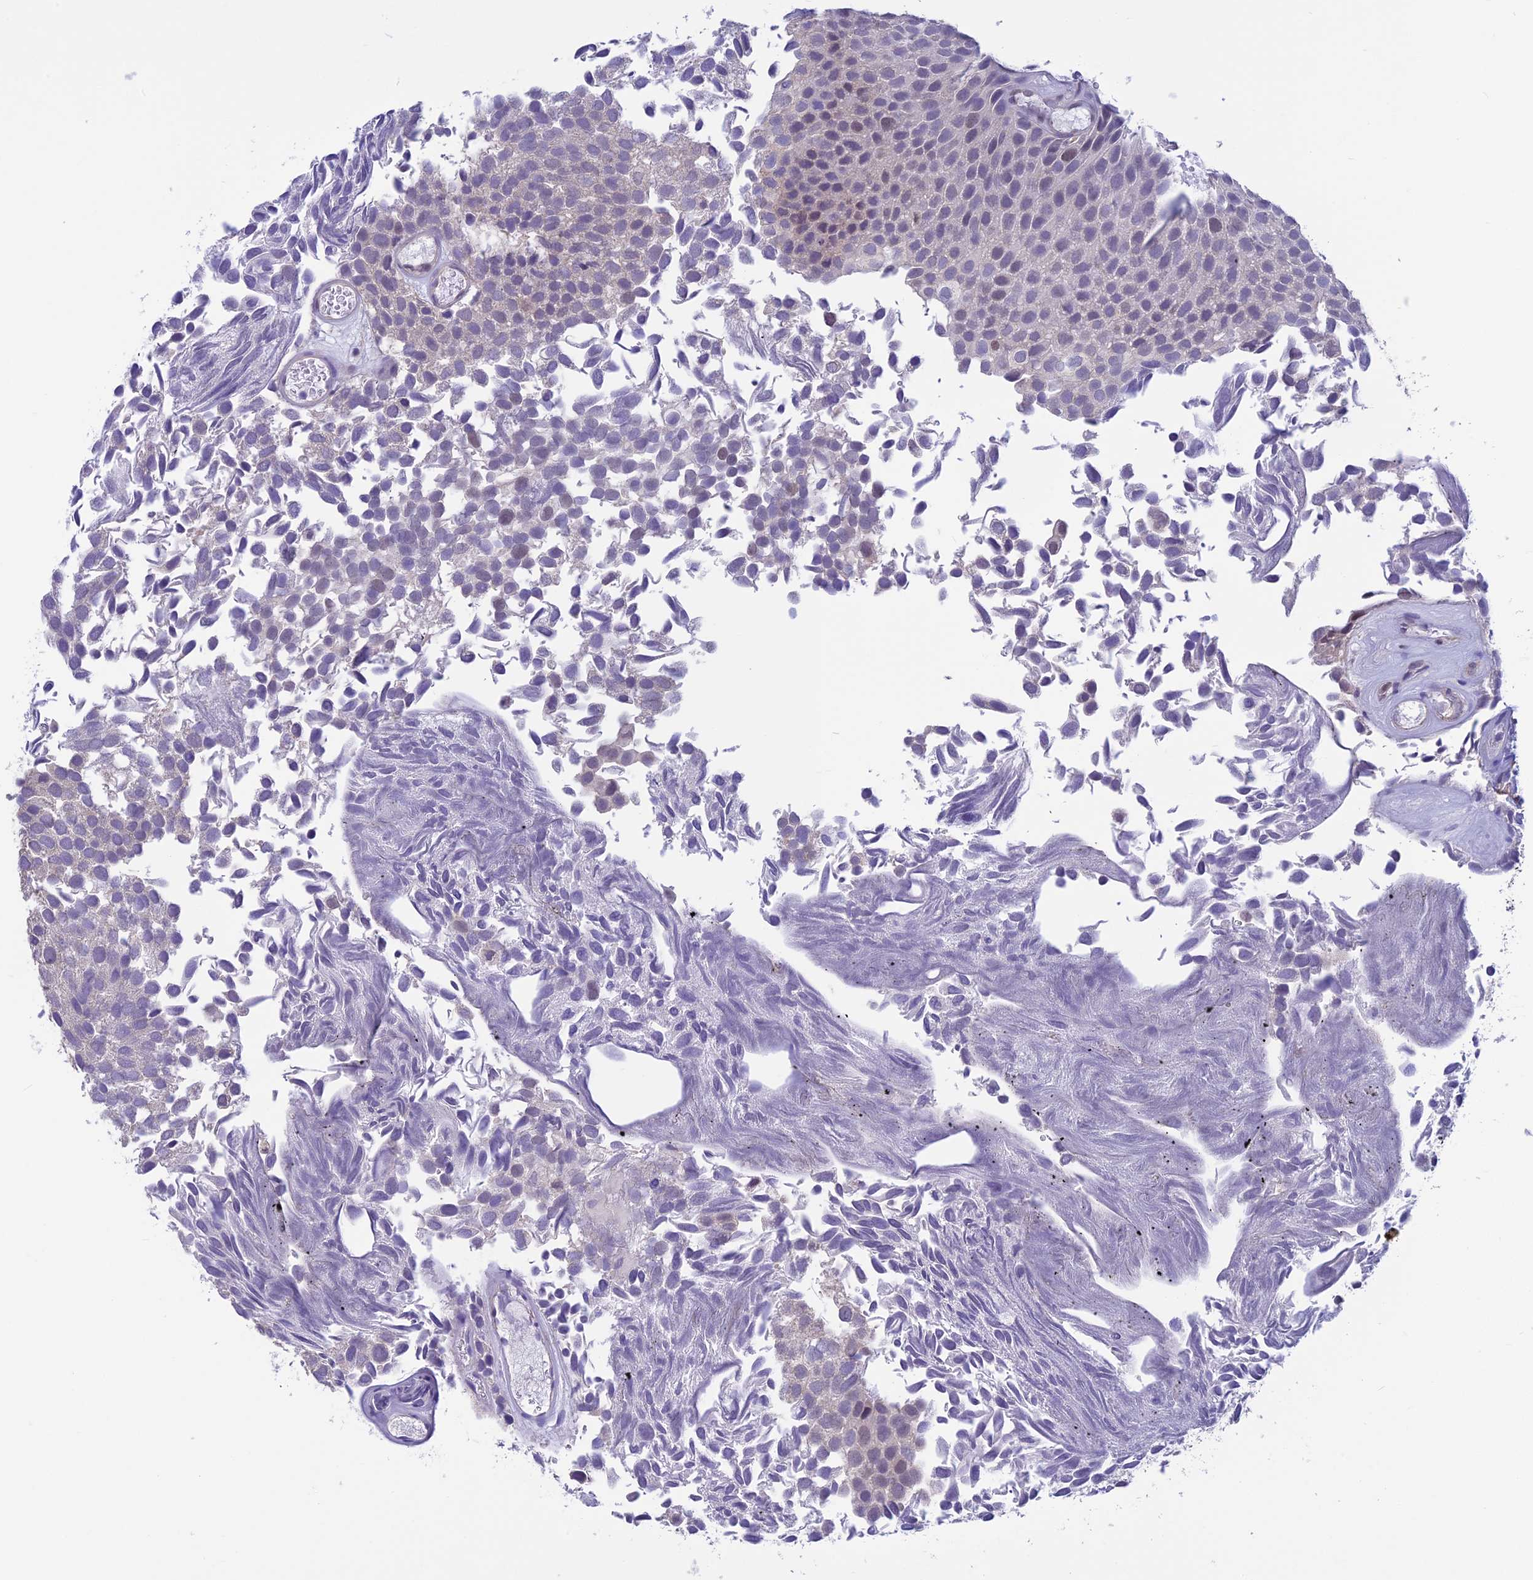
{"staining": {"intensity": "weak", "quantity": "<25%", "location": "nuclear"}, "tissue": "urothelial cancer", "cell_type": "Tumor cells", "image_type": "cancer", "snomed": [{"axis": "morphology", "description": "Urothelial carcinoma, Low grade"}, {"axis": "topography", "description": "Urinary bladder"}], "caption": "Immunohistochemical staining of human low-grade urothelial carcinoma reveals no significant positivity in tumor cells.", "gene": "MIS12", "patient": {"sex": "male", "age": 89}}